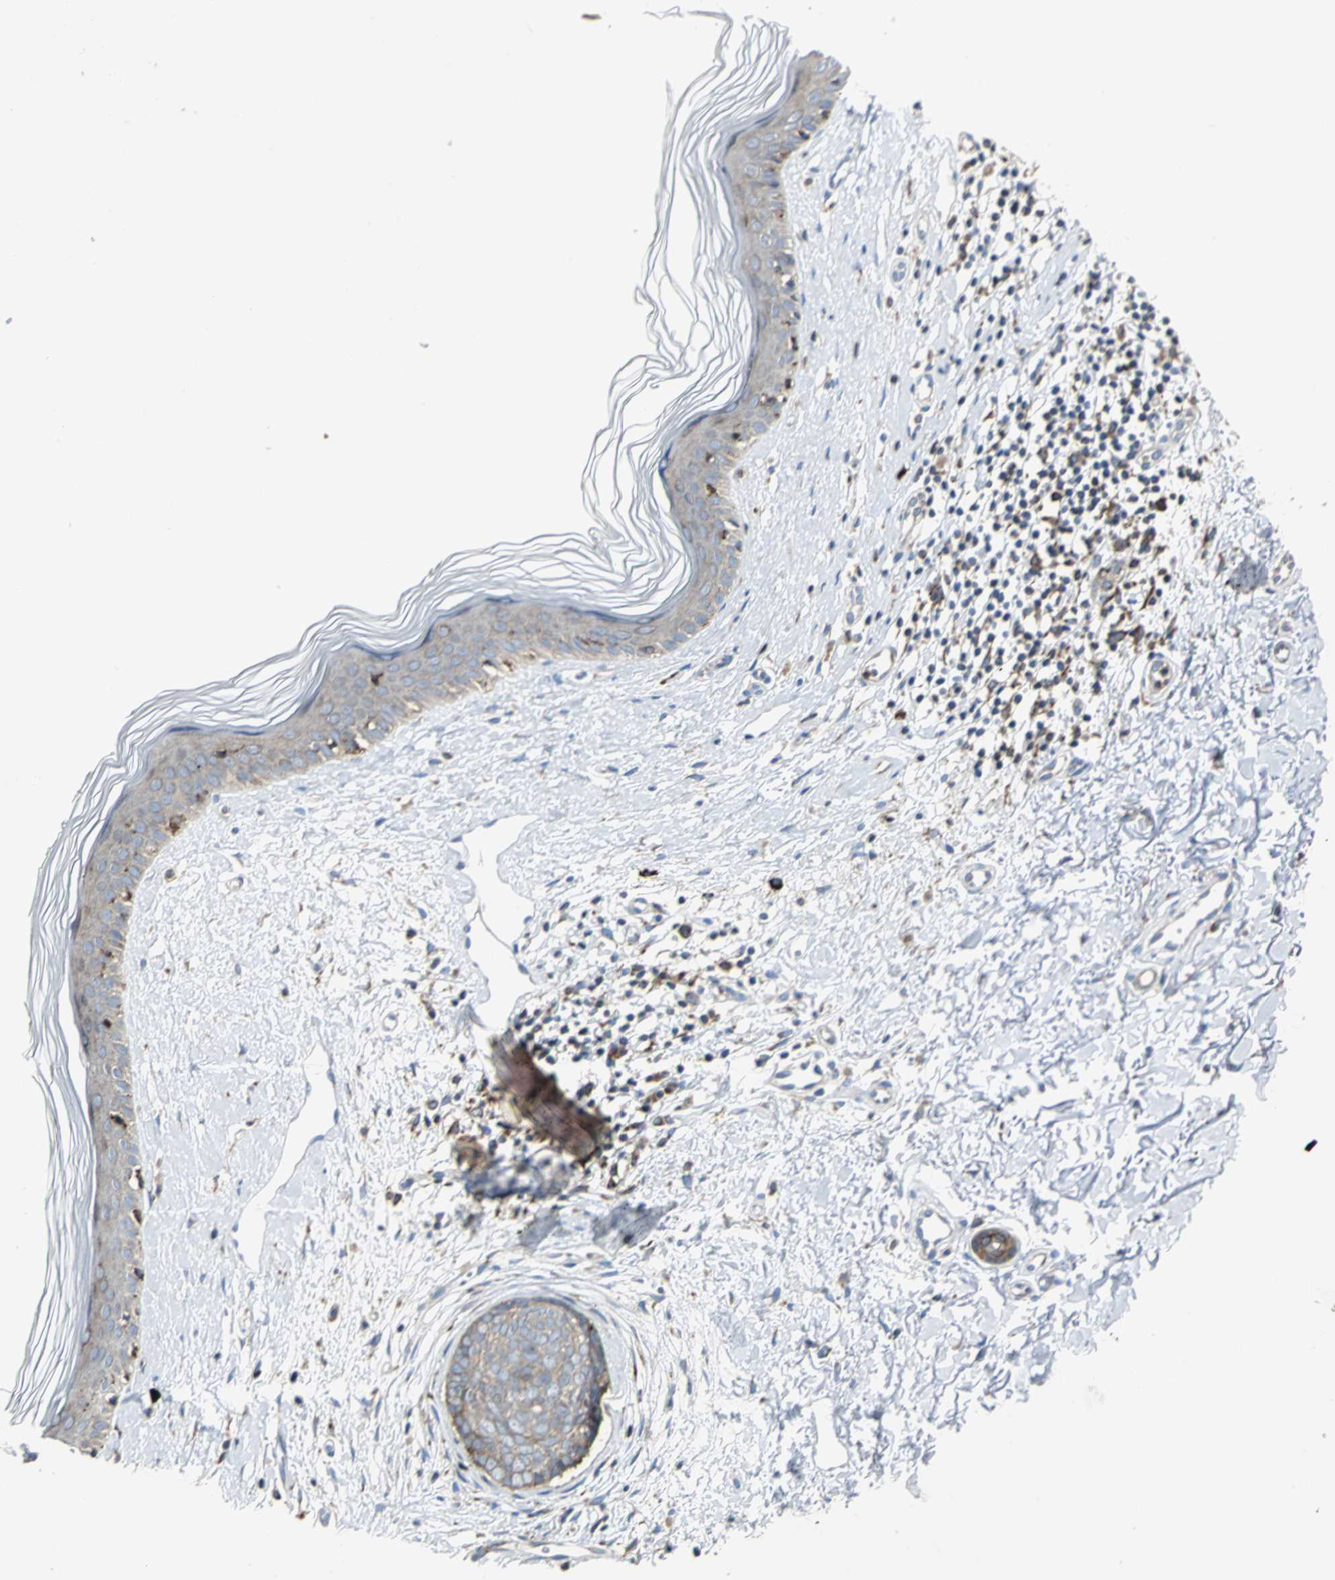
{"staining": {"intensity": "weak", "quantity": ">75%", "location": "cytoplasmic/membranous"}, "tissue": "skin cancer", "cell_type": "Tumor cells", "image_type": "cancer", "snomed": [{"axis": "morphology", "description": "Normal tissue, NOS"}, {"axis": "morphology", "description": "Basal cell carcinoma"}, {"axis": "topography", "description": "Skin"}], "caption": "This micrograph displays skin cancer stained with immunohistochemistry to label a protein in brown. The cytoplasmic/membranous of tumor cells show weak positivity for the protein. Nuclei are counter-stained blue.", "gene": "SDF2L1", "patient": {"sex": "female", "age": 61}}